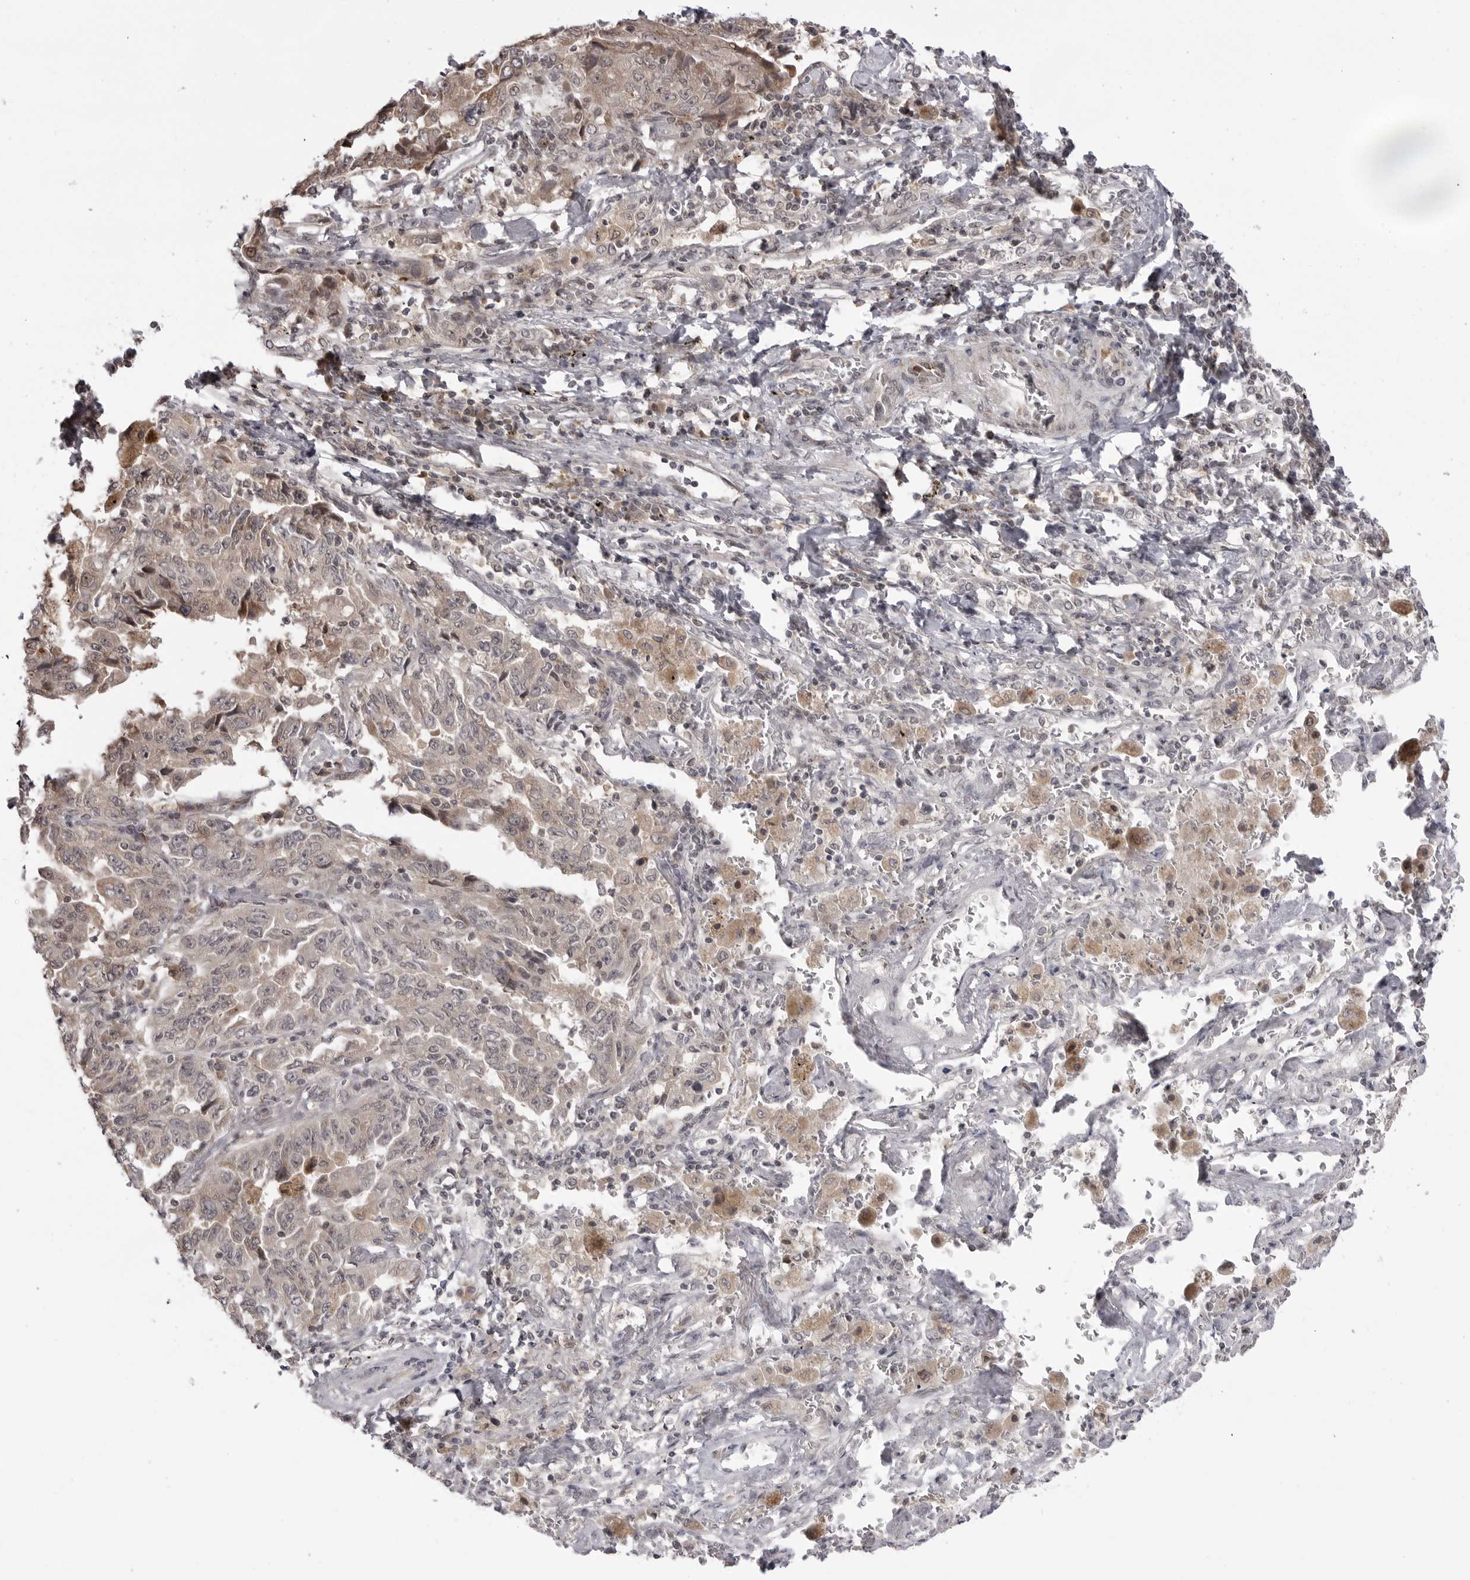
{"staining": {"intensity": "weak", "quantity": "25%-75%", "location": "cytoplasmic/membranous"}, "tissue": "lung cancer", "cell_type": "Tumor cells", "image_type": "cancer", "snomed": [{"axis": "morphology", "description": "Adenocarcinoma, NOS"}, {"axis": "topography", "description": "Lung"}], "caption": "Brown immunohistochemical staining in human lung cancer (adenocarcinoma) displays weak cytoplasmic/membranous positivity in about 25%-75% of tumor cells.", "gene": "PTK2B", "patient": {"sex": "female", "age": 51}}